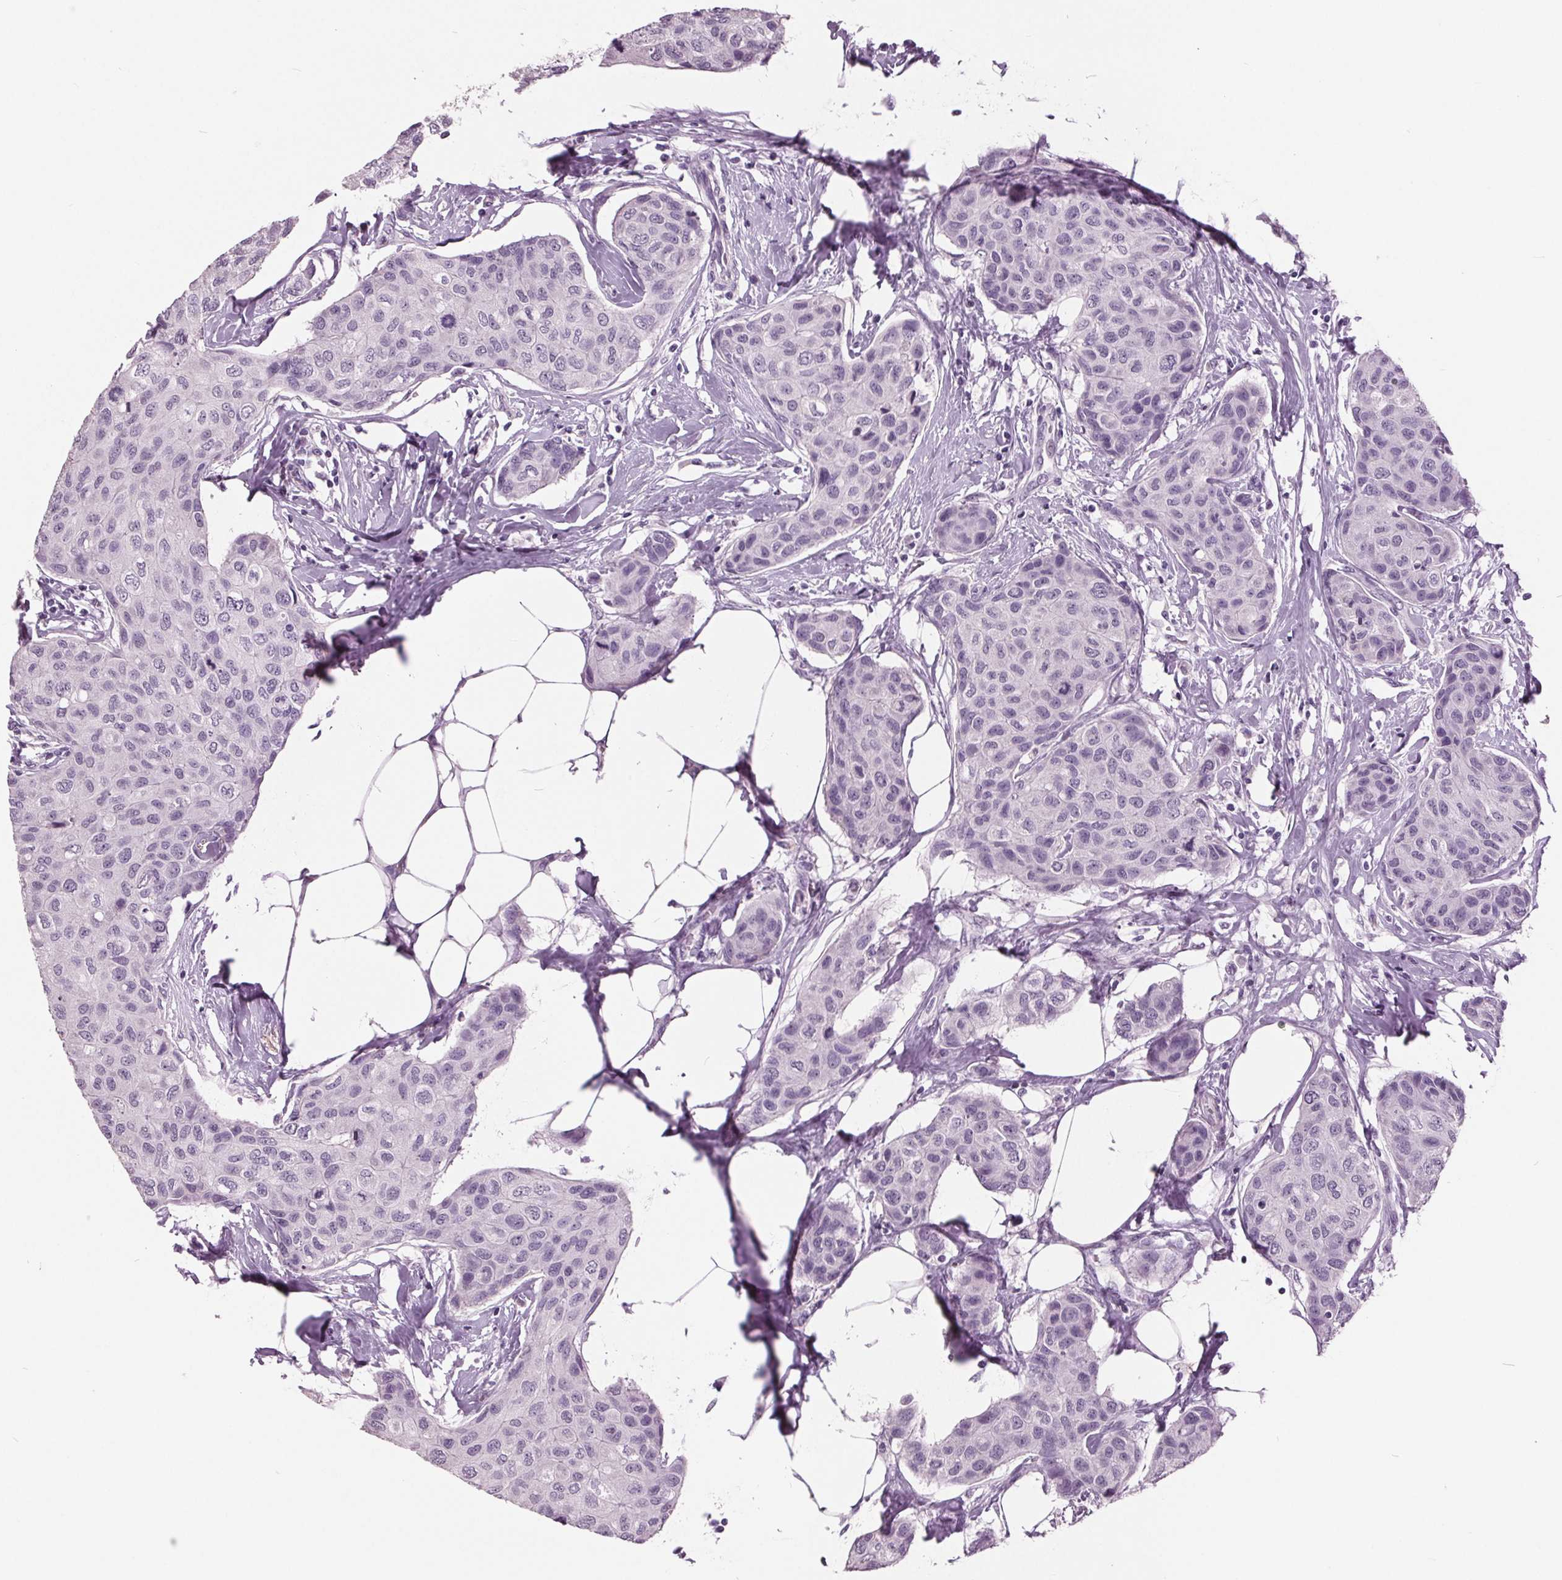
{"staining": {"intensity": "negative", "quantity": "none", "location": "none"}, "tissue": "breast cancer", "cell_type": "Tumor cells", "image_type": "cancer", "snomed": [{"axis": "morphology", "description": "Duct carcinoma"}, {"axis": "topography", "description": "Breast"}], "caption": "An image of human intraductal carcinoma (breast) is negative for staining in tumor cells.", "gene": "AMBP", "patient": {"sex": "female", "age": 80}}